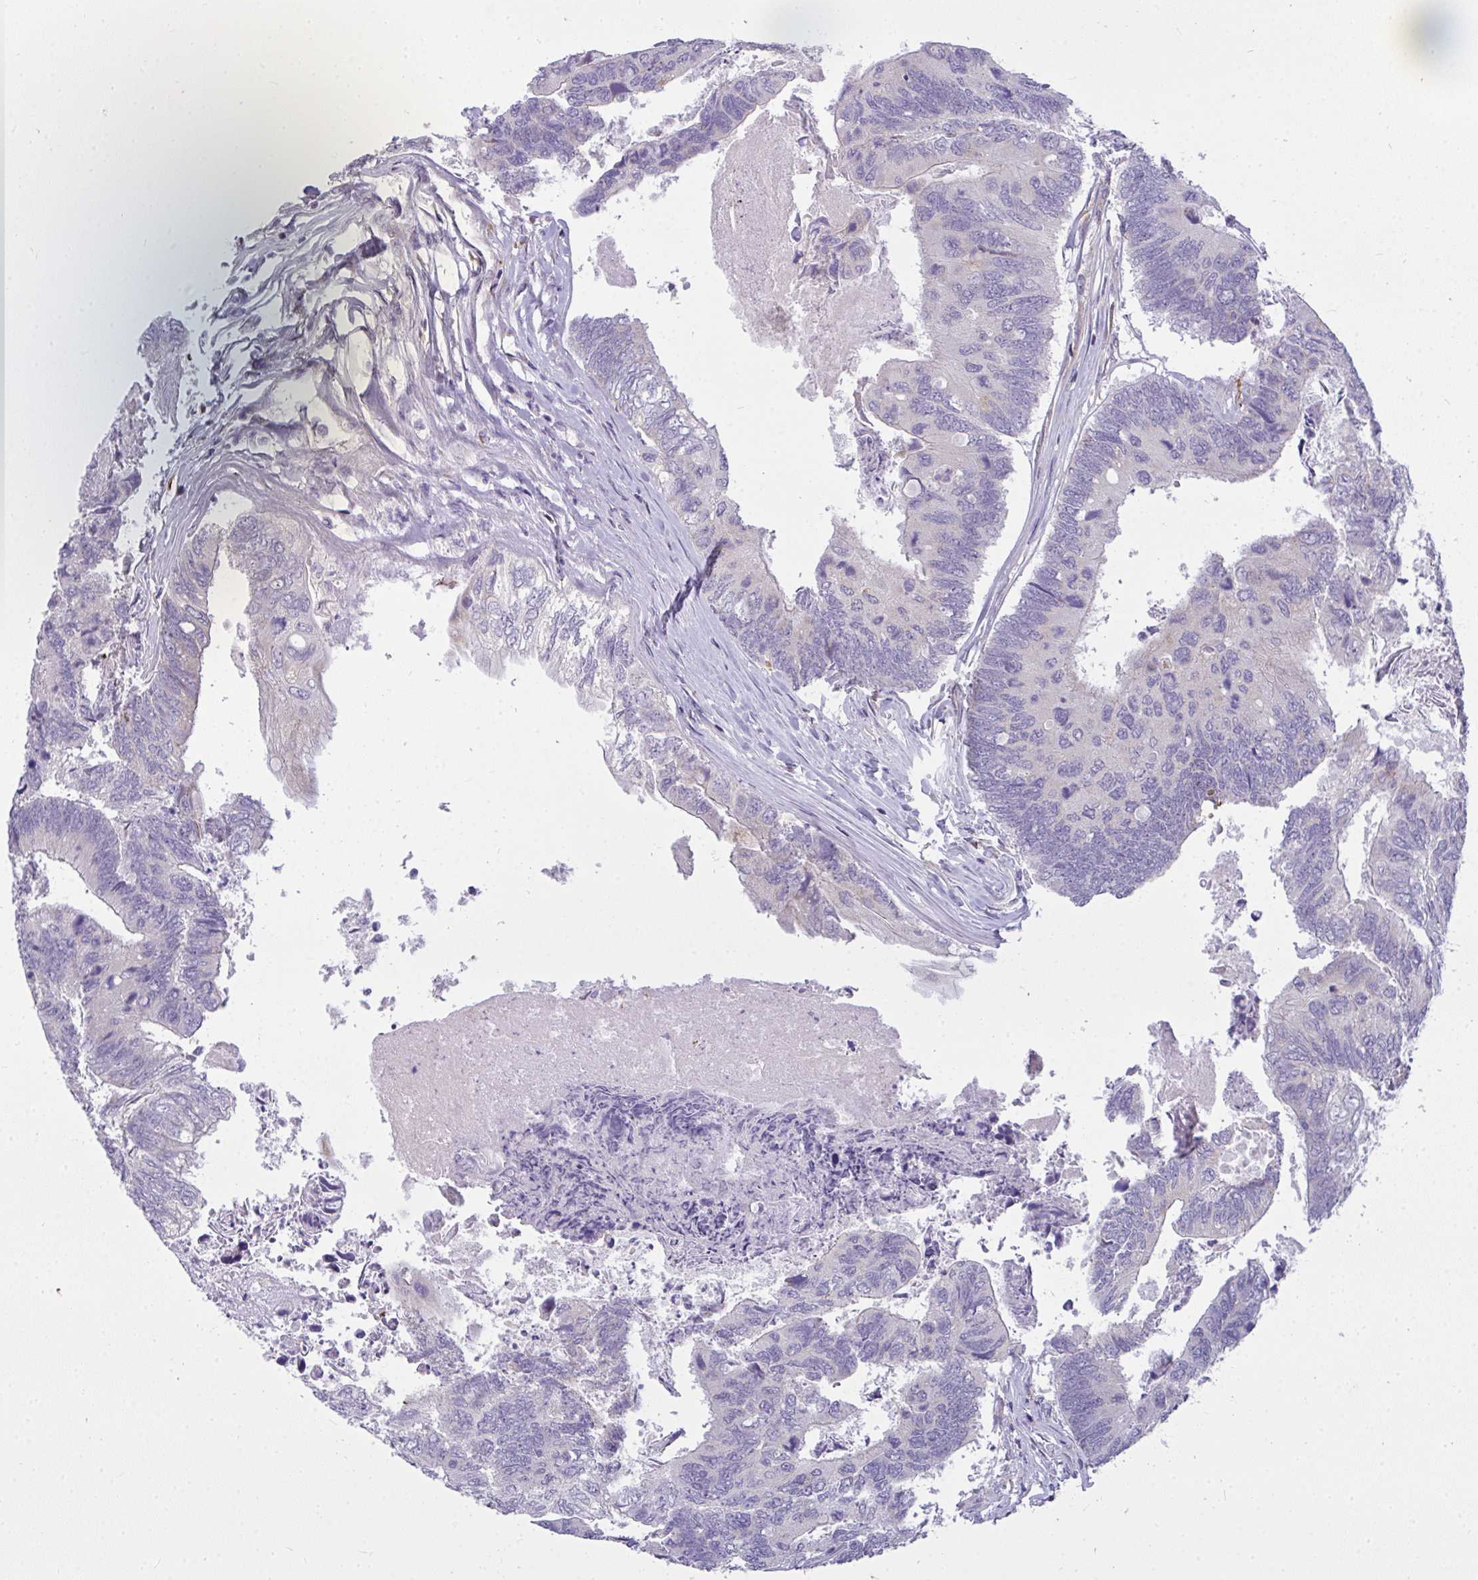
{"staining": {"intensity": "negative", "quantity": "none", "location": "none"}, "tissue": "colorectal cancer", "cell_type": "Tumor cells", "image_type": "cancer", "snomed": [{"axis": "morphology", "description": "Adenocarcinoma, NOS"}, {"axis": "topography", "description": "Colon"}], "caption": "A photomicrograph of human adenocarcinoma (colorectal) is negative for staining in tumor cells.", "gene": "SRRM4", "patient": {"sex": "female", "age": 67}}